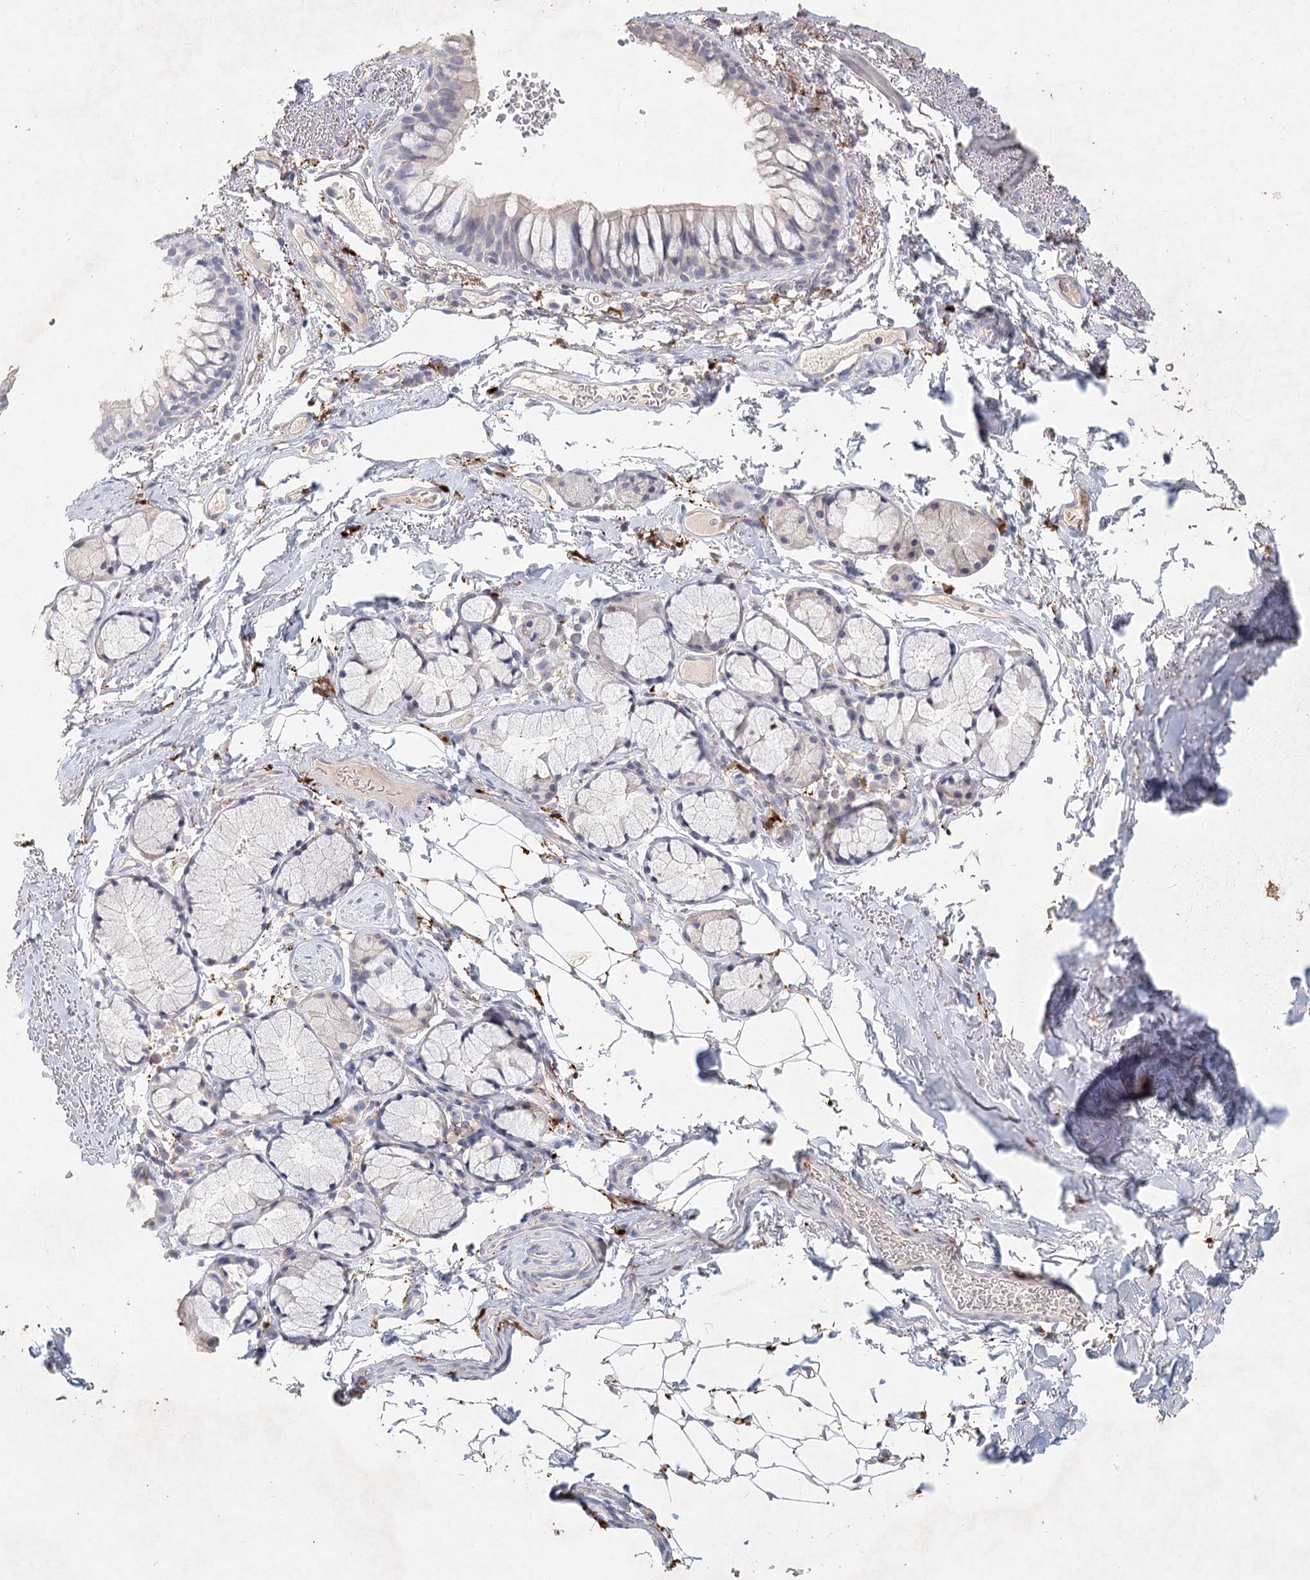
{"staining": {"intensity": "negative", "quantity": "none", "location": "none"}, "tissue": "bronchus", "cell_type": "Respiratory epithelial cells", "image_type": "normal", "snomed": [{"axis": "morphology", "description": "Normal tissue, NOS"}, {"axis": "topography", "description": "Cartilage tissue"}, {"axis": "topography", "description": "Bronchus"}], "caption": "There is no significant expression in respiratory epithelial cells of bronchus.", "gene": "ARSI", "patient": {"sex": "female", "age": 73}}